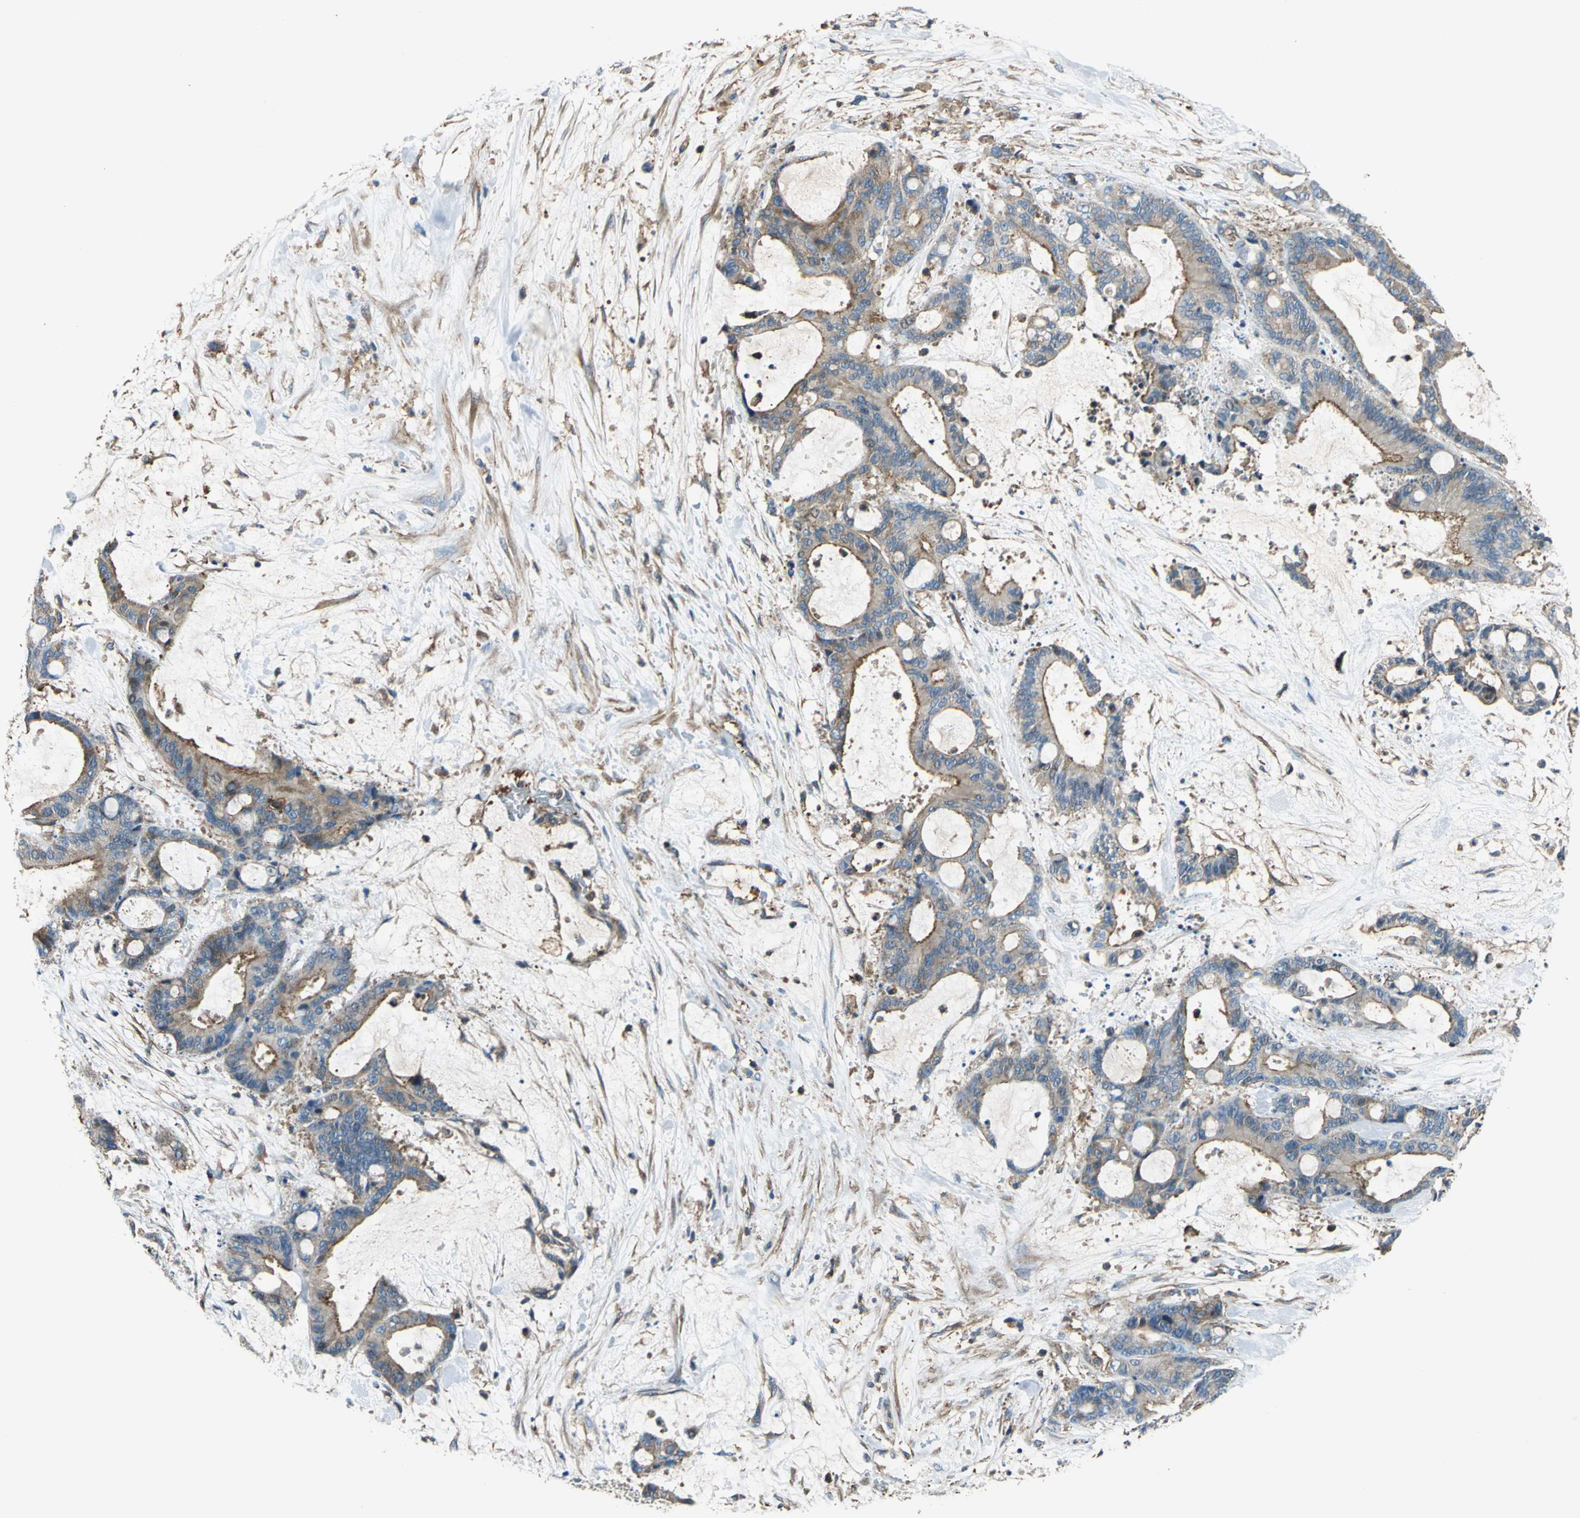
{"staining": {"intensity": "moderate", "quantity": ">75%", "location": "cytoplasmic/membranous"}, "tissue": "liver cancer", "cell_type": "Tumor cells", "image_type": "cancer", "snomed": [{"axis": "morphology", "description": "Cholangiocarcinoma"}, {"axis": "topography", "description": "Liver"}], "caption": "A high-resolution histopathology image shows immunohistochemistry (IHC) staining of liver cancer, which reveals moderate cytoplasmic/membranous positivity in about >75% of tumor cells.", "gene": "PARVA", "patient": {"sex": "female", "age": 73}}